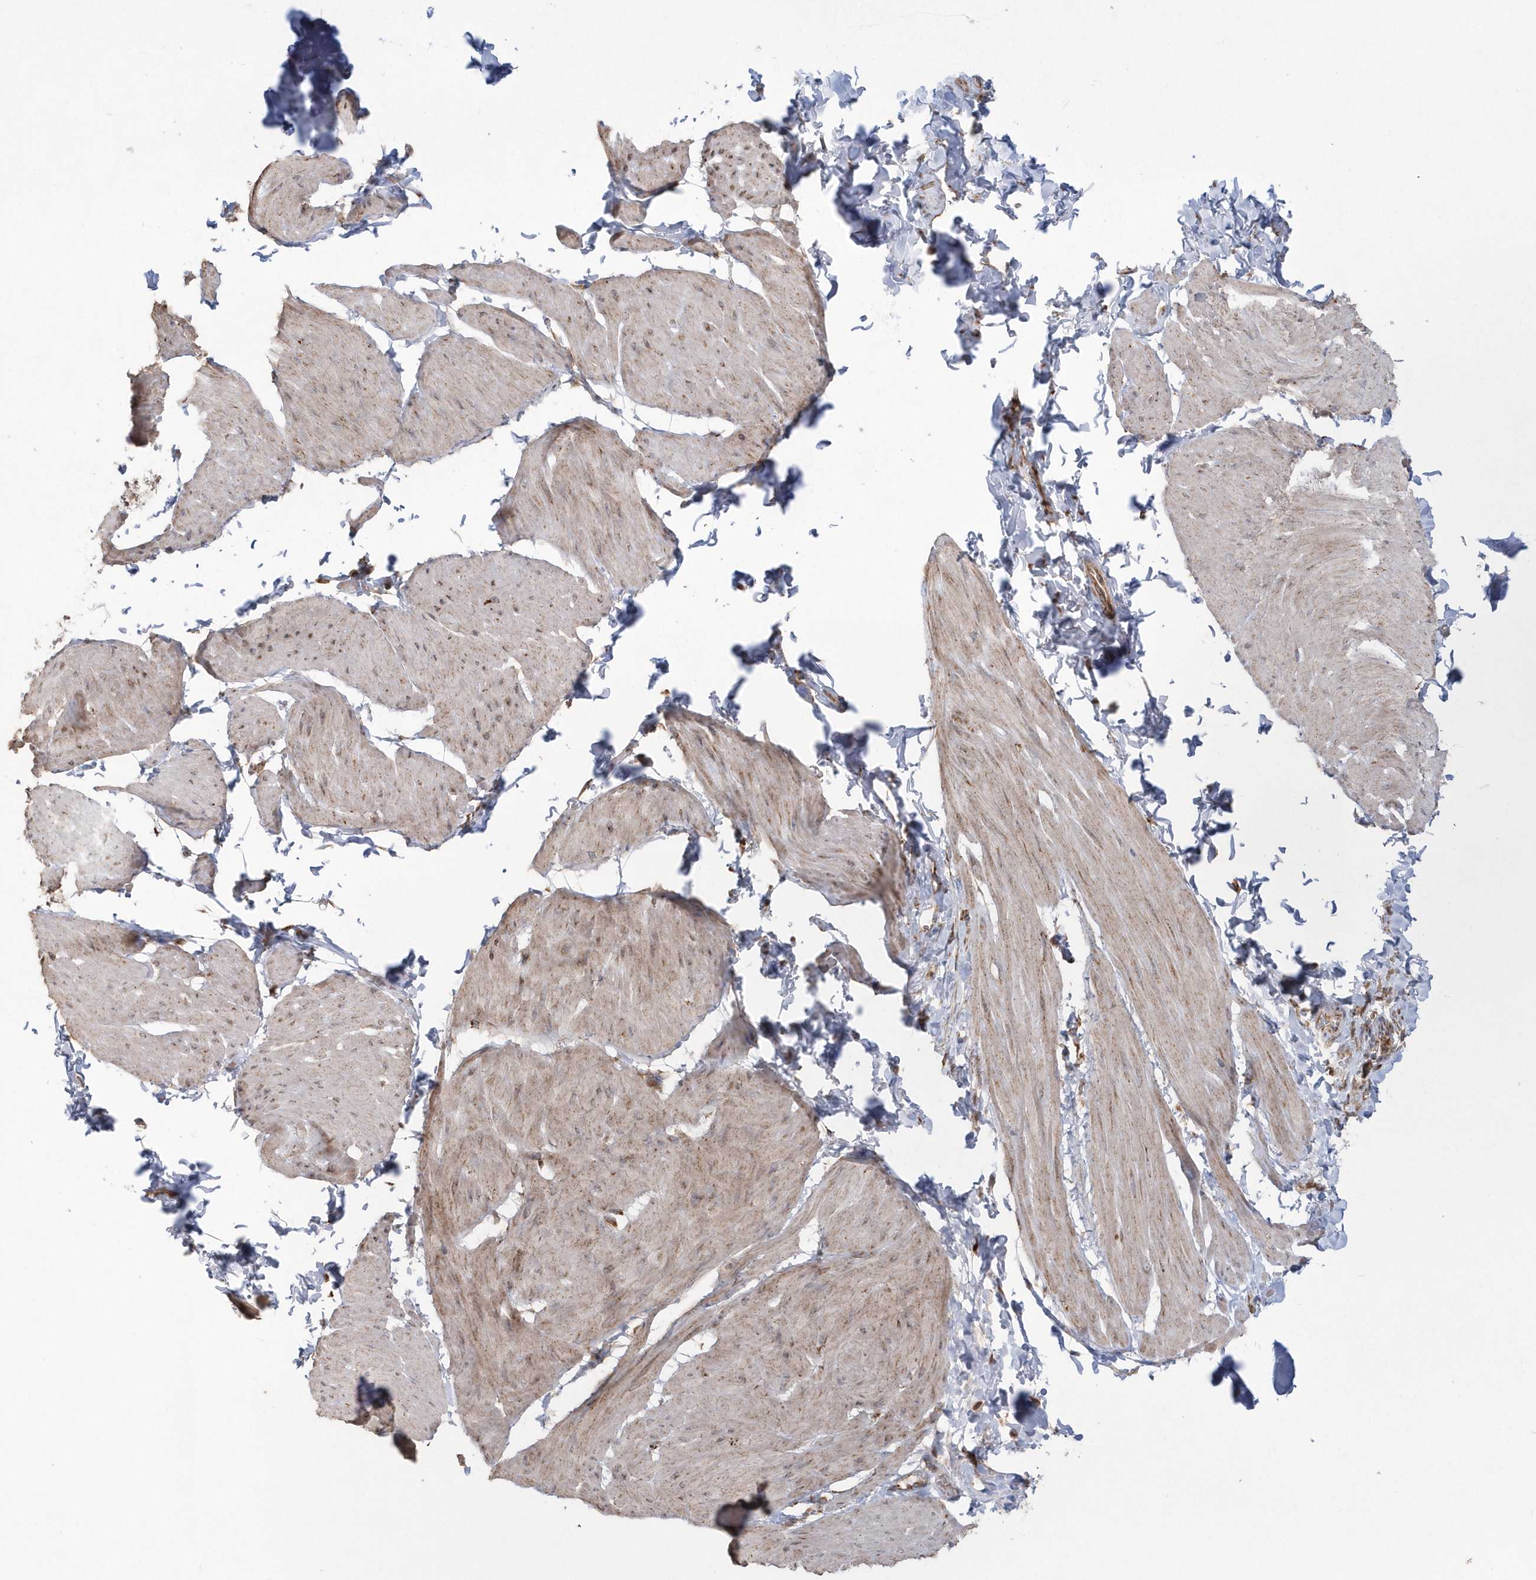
{"staining": {"intensity": "moderate", "quantity": ">75%", "location": "cytoplasmic/membranous"}, "tissue": "smooth muscle", "cell_type": "Smooth muscle cells", "image_type": "normal", "snomed": [{"axis": "morphology", "description": "Urothelial carcinoma, High grade"}, {"axis": "topography", "description": "Urinary bladder"}], "caption": "An image showing moderate cytoplasmic/membranous staining in about >75% of smooth muscle cells in normal smooth muscle, as visualized by brown immunohistochemical staining.", "gene": "SH3BP2", "patient": {"sex": "male", "age": 46}}